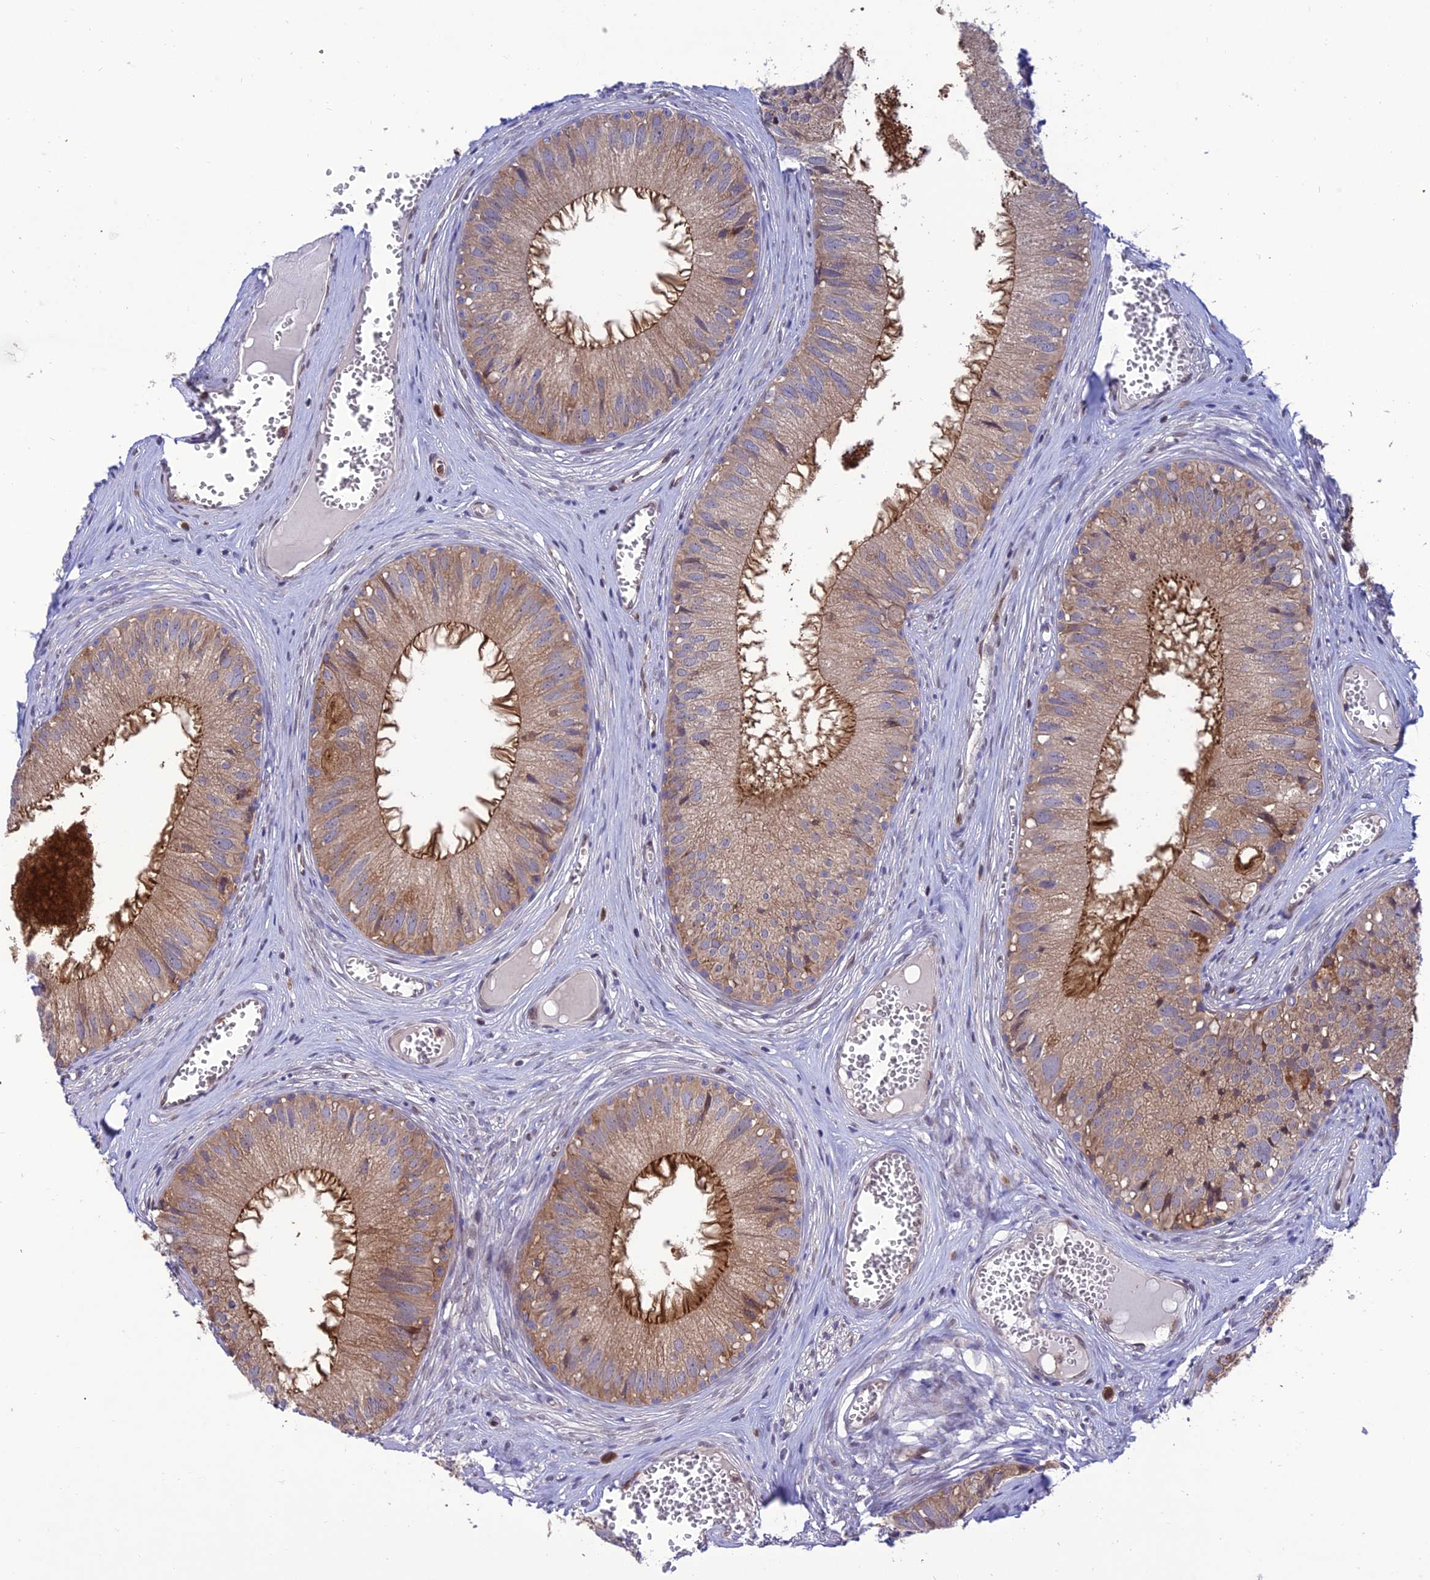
{"staining": {"intensity": "moderate", "quantity": "25%-75%", "location": "cytoplasmic/membranous"}, "tissue": "epididymis", "cell_type": "Glandular cells", "image_type": "normal", "snomed": [{"axis": "morphology", "description": "Normal tissue, NOS"}, {"axis": "topography", "description": "Epididymis"}], "caption": "IHC (DAB) staining of benign epididymis shows moderate cytoplasmic/membranous protein expression in about 25%-75% of glandular cells. (DAB = brown stain, brightfield microscopy at high magnification).", "gene": "FAM76A", "patient": {"sex": "male", "age": 36}}